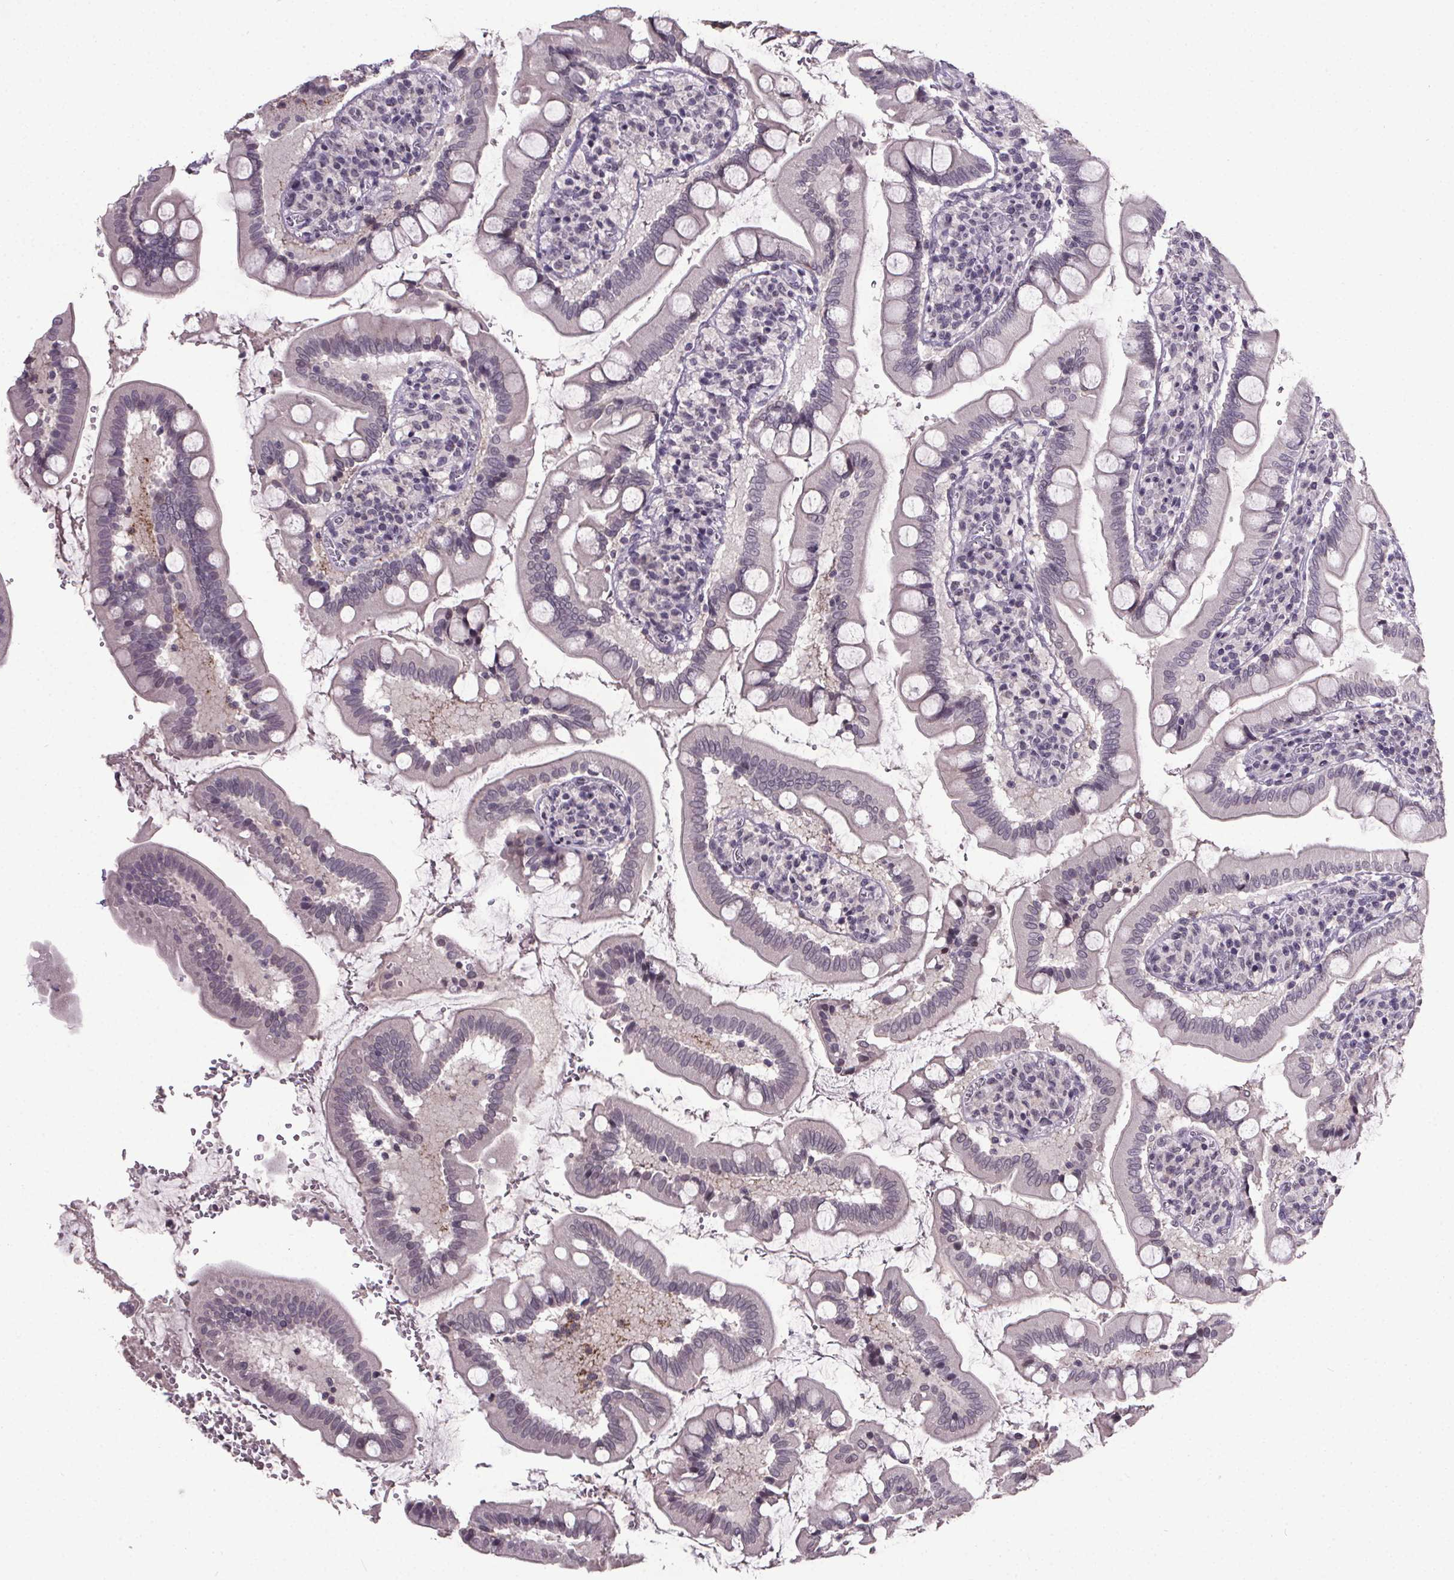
{"staining": {"intensity": "negative", "quantity": "none", "location": "none"}, "tissue": "small intestine", "cell_type": "Glandular cells", "image_type": "normal", "snomed": [{"axis": "morphology", "description": "Normal tissue, NOS"}, {"axis": "topography", "description": "Small intestine"}], "caption": "Micrograph shows no significant protein positivity in glandular cells of unremarkable small intestine. (DAB (3,3'-diaminobenzidine) immunohistochemistry visualized using brightfield microscopy, high magnification).", "gene": "NKX6", "patient": {"sex": "female", "age": 56}}